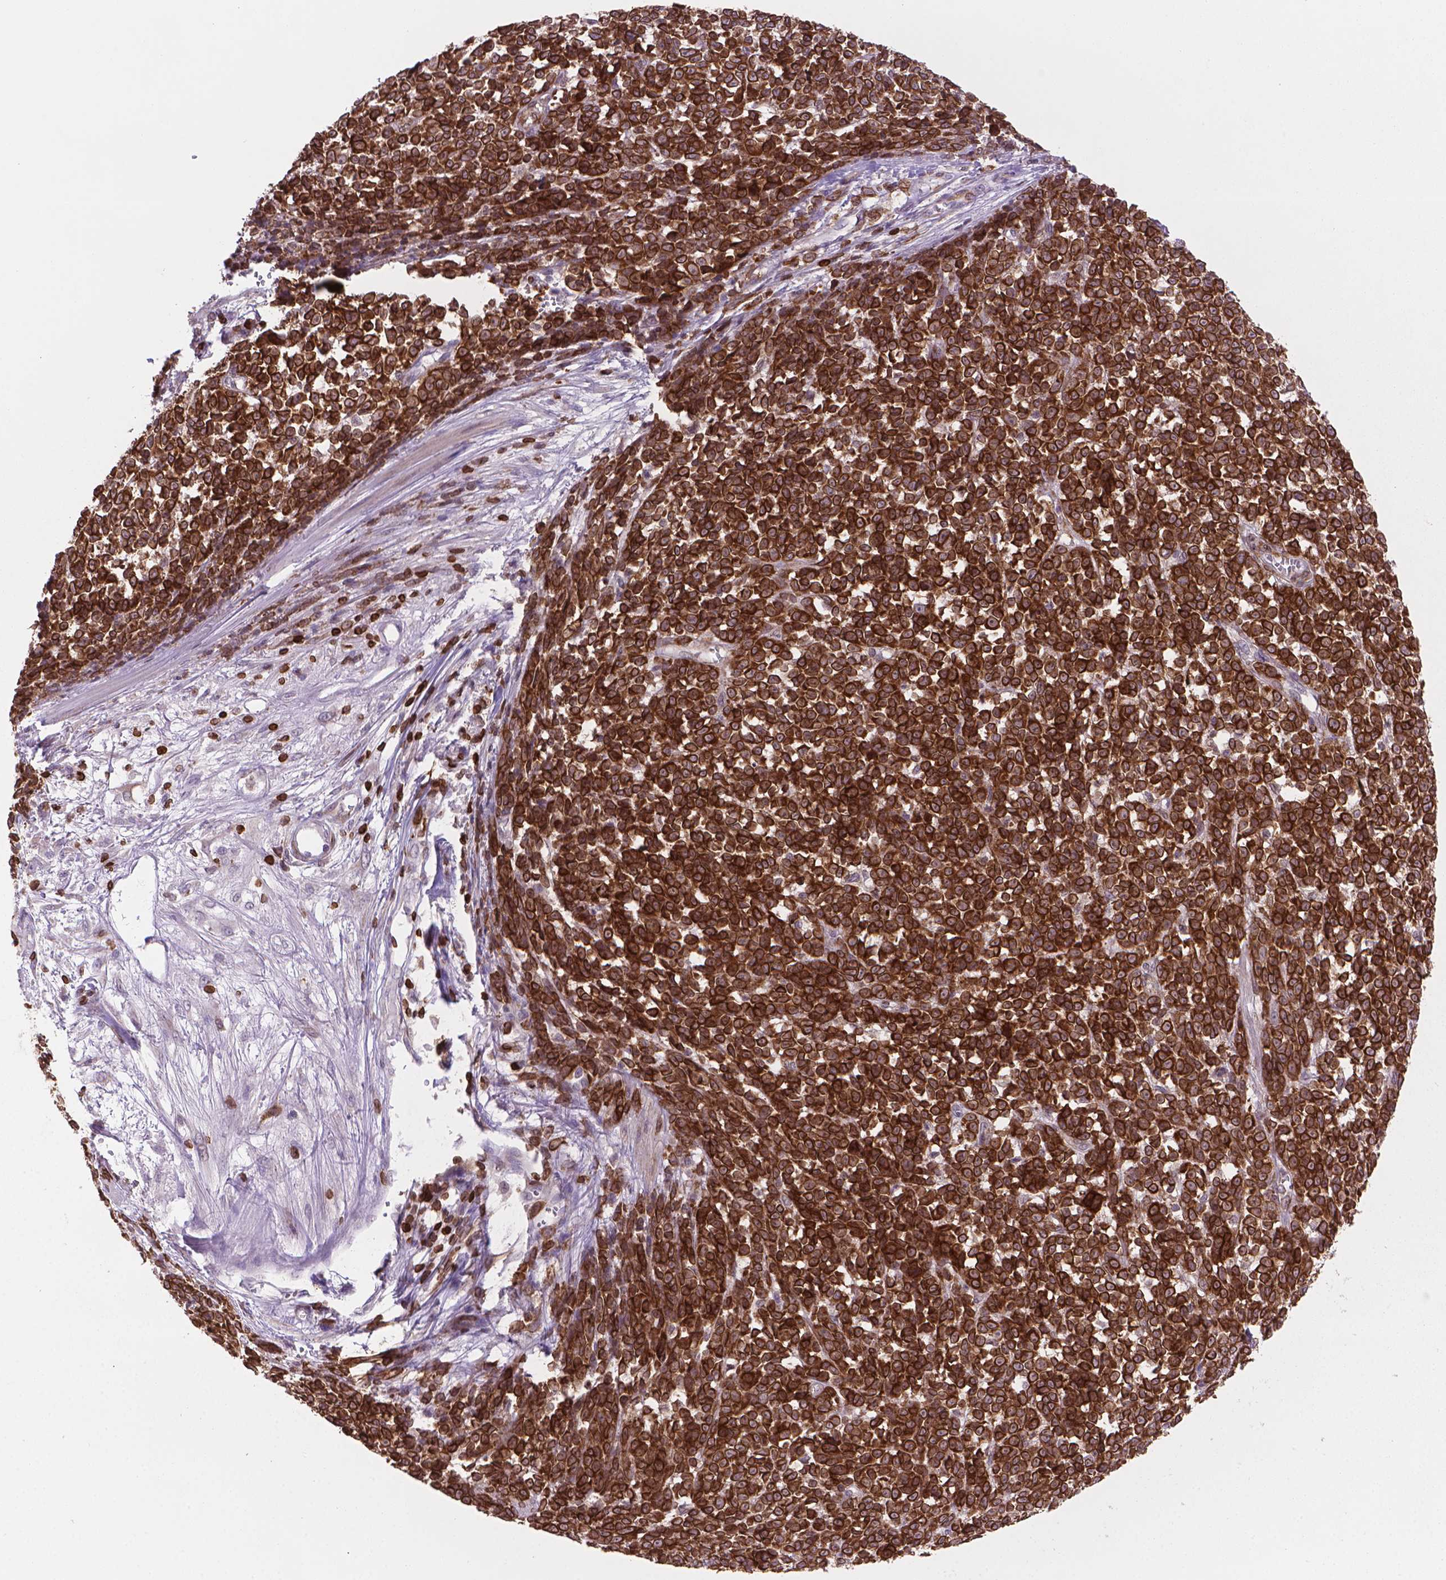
{"staining": {"intensity": "strong", "quantity": ">75%", "location": "cytoplasmic/membranous"}, "tissue": "melanoma", "cell_type": "Tumor cells", "image_type": "cancer", "snomed": [{"axis": "morphology", "description": "Malignant melanoma, NOS"}, {"axis": "topography", "description": "Skin"}], "caption": "Strong cytoplasmic/membranous positivity is identified in about >75% of tumor cells in malignant melanoma.", "gene": "BCL2", "patient": {"sex": "female", "age": 95}}